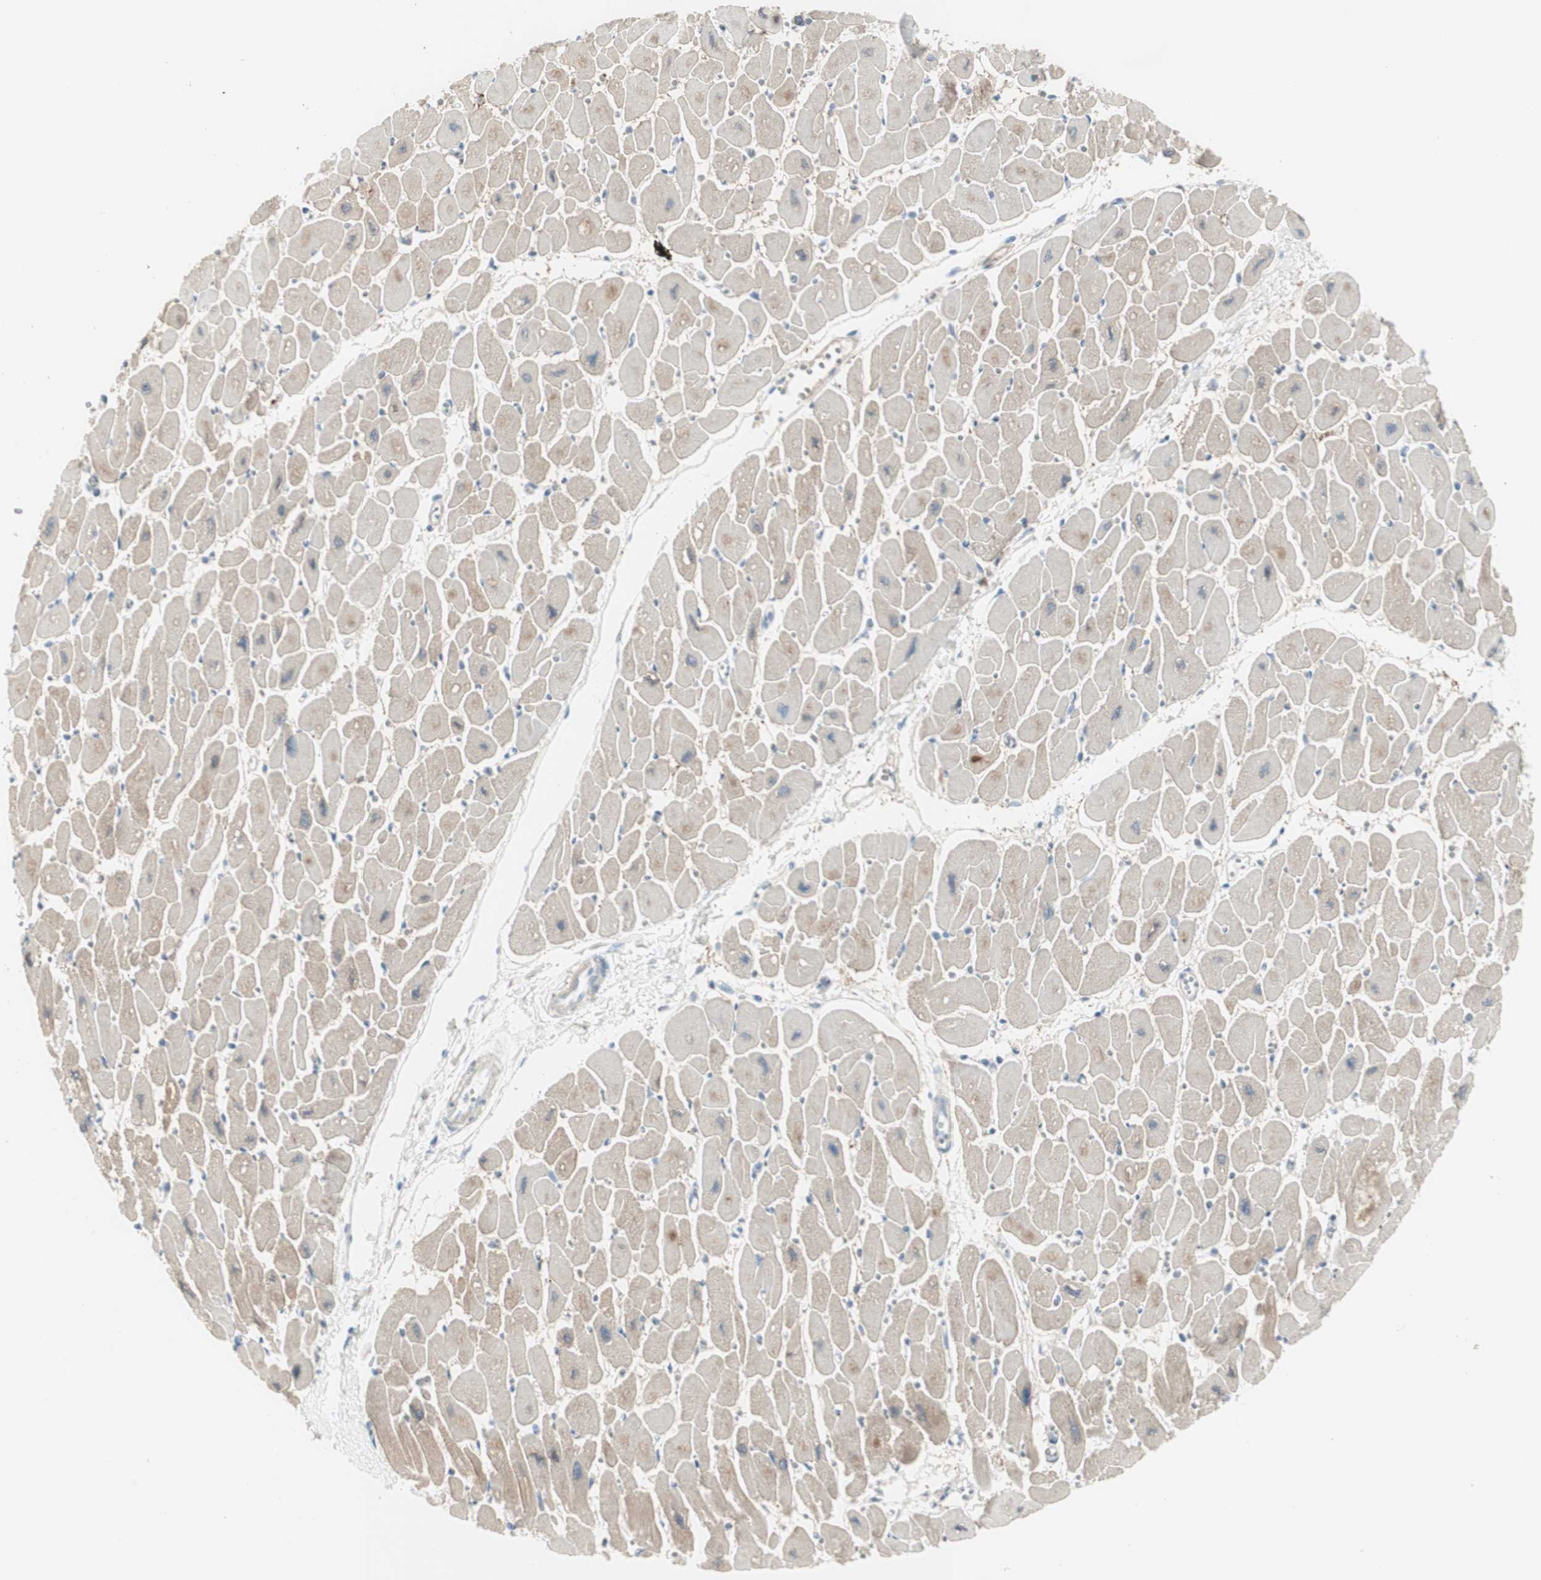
{"staining": {"intensity": "negative", "quantity": "none", "location": "none"}, "tissue": "heart muscle", "cell_type": "Cardiomyocytes", "image_type": "normal", "snomed": [{"axis": "morphology", "description": "Normal tissue, NOS"}, {"axis": "topography", "description": "Heart"}], "caption": "DAB immunohistochemical staining of benign human heart muscle shows no significant positivity in cardiomyocytes. (Brightfield microscopy of DAB (3,3'-diaminobenzidine) immunohistochemistry at high magnification).", "gene": "CDHR5", "patient": {"sex": "female", "age": 54}}